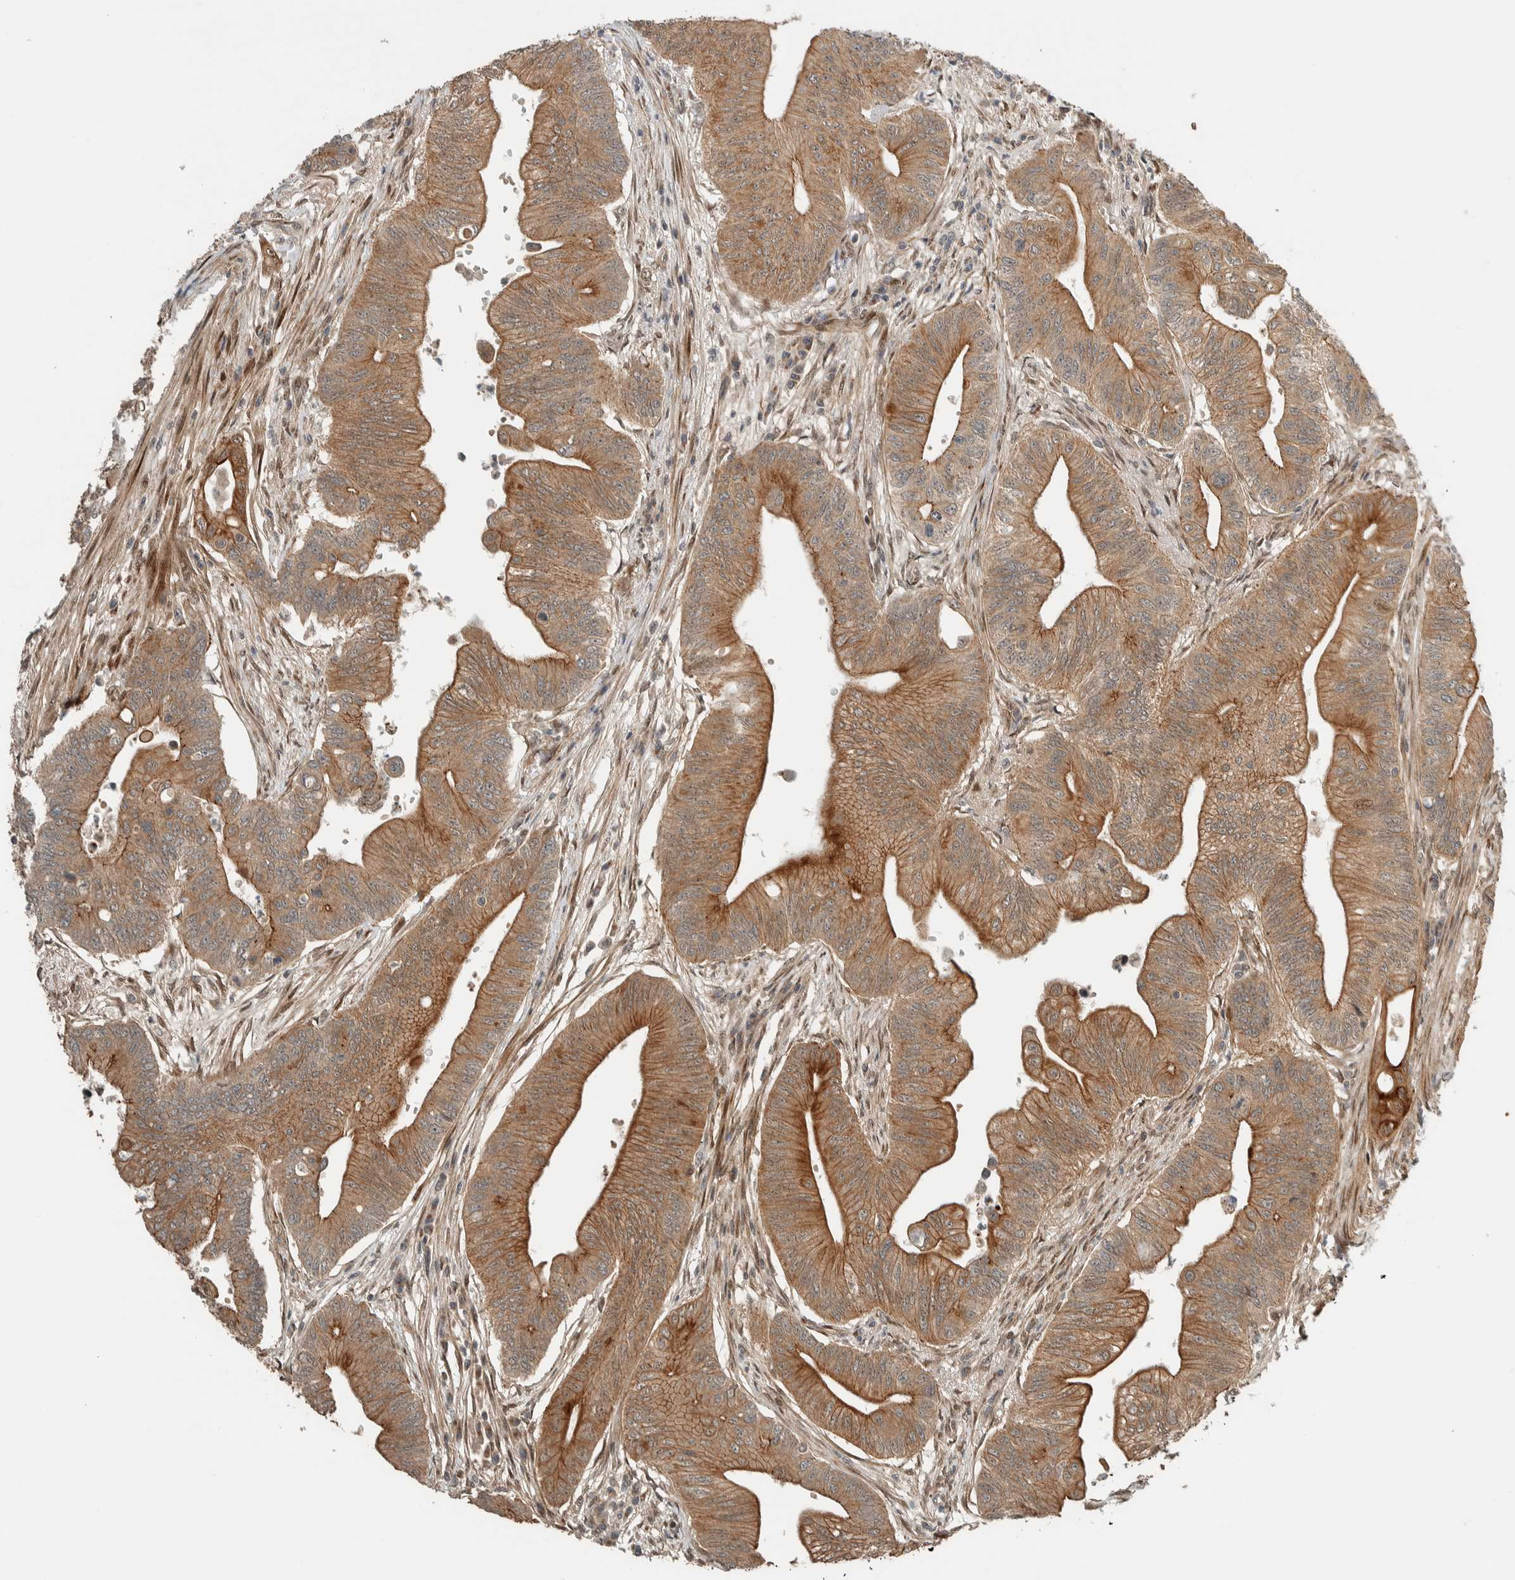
{"staining": {"intensity": "moderate", "quantity": ">75%", "location": "cytoplasmic/membranous"}, "tissue": "colorectal cancer", "cell_type": "Tumor cells", "image_type": "cancer", "snomed": [{"axis": "morphology", "description": "Adenoma, NOS"}, {"axis": "morphology", "description": "Adenocarcinoma, NOS"}, {"axis": "topography", "description": "Colon"}], "caption": "An image of human colorectal adenocarcinoma stained for a protein exhibits moderate cytoplasmic/membranous brown staining in tumor cells. (Brightfield microscopy of DAB IHC at high magnification).", "gene": "STXBP4", "patient": {"sex": "male", "age": 79}}